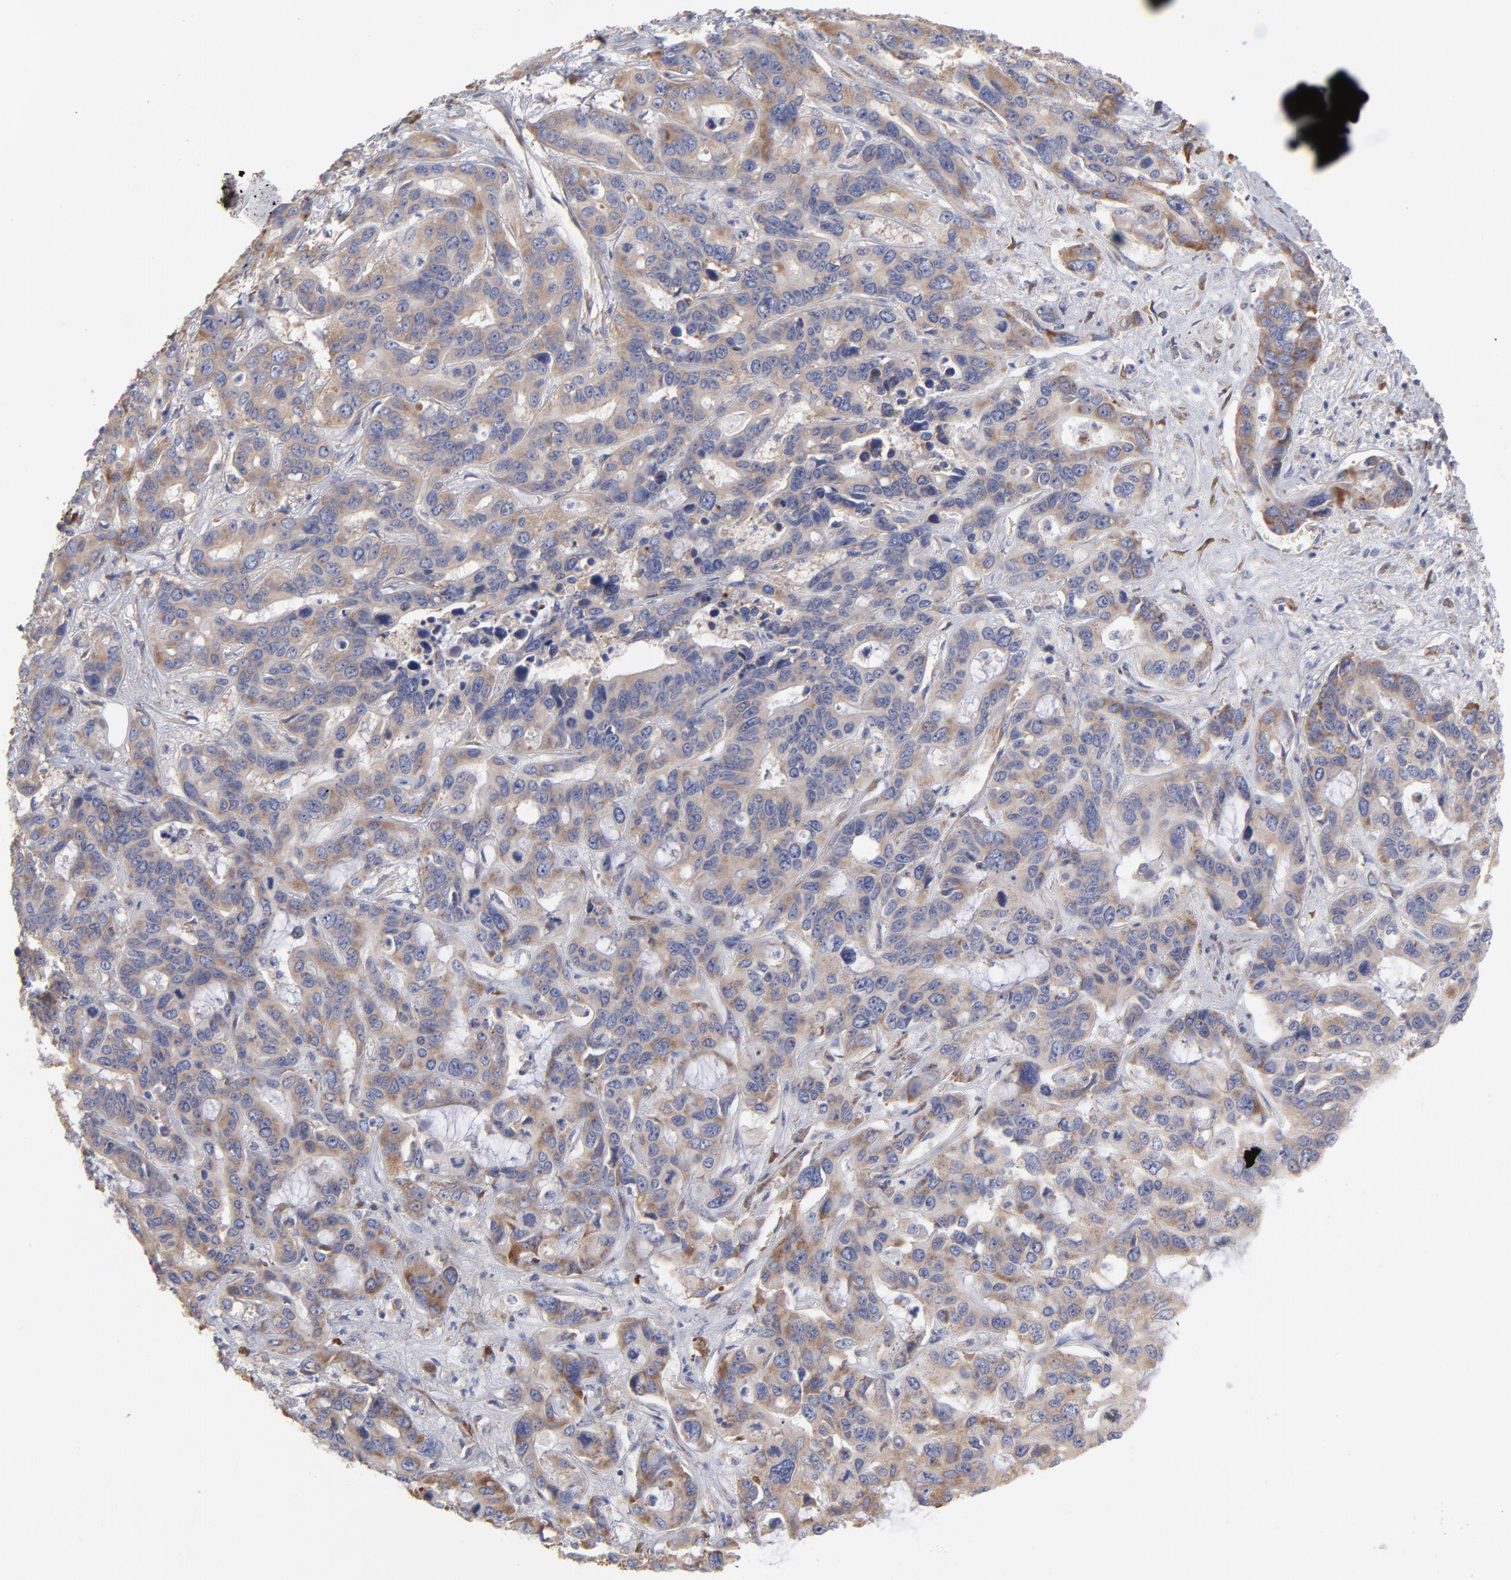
{"staining": {"intensity": "moderate", "quantity": ">75%", "location": "cytoplasmic/membranous"}, "tissue": "liver cancer", "cell_type": "Tumor cells", "image_type": "cancer", "snomed": [{"axis": "morphology", "description": "Cholangiocarcinoma"}, {"axis": "topography", "description": "Liver"}], "caption": "Protein analysis of liver cholangiocarcinoma tissue exhibits moderate cytoplasmic/membranous expression in about >75% of tumor cells. (DAB IHC with brightfield microscopy, high magnification).", "gene": "RPL3", "patient": {"sex": "female", "age": 65}}